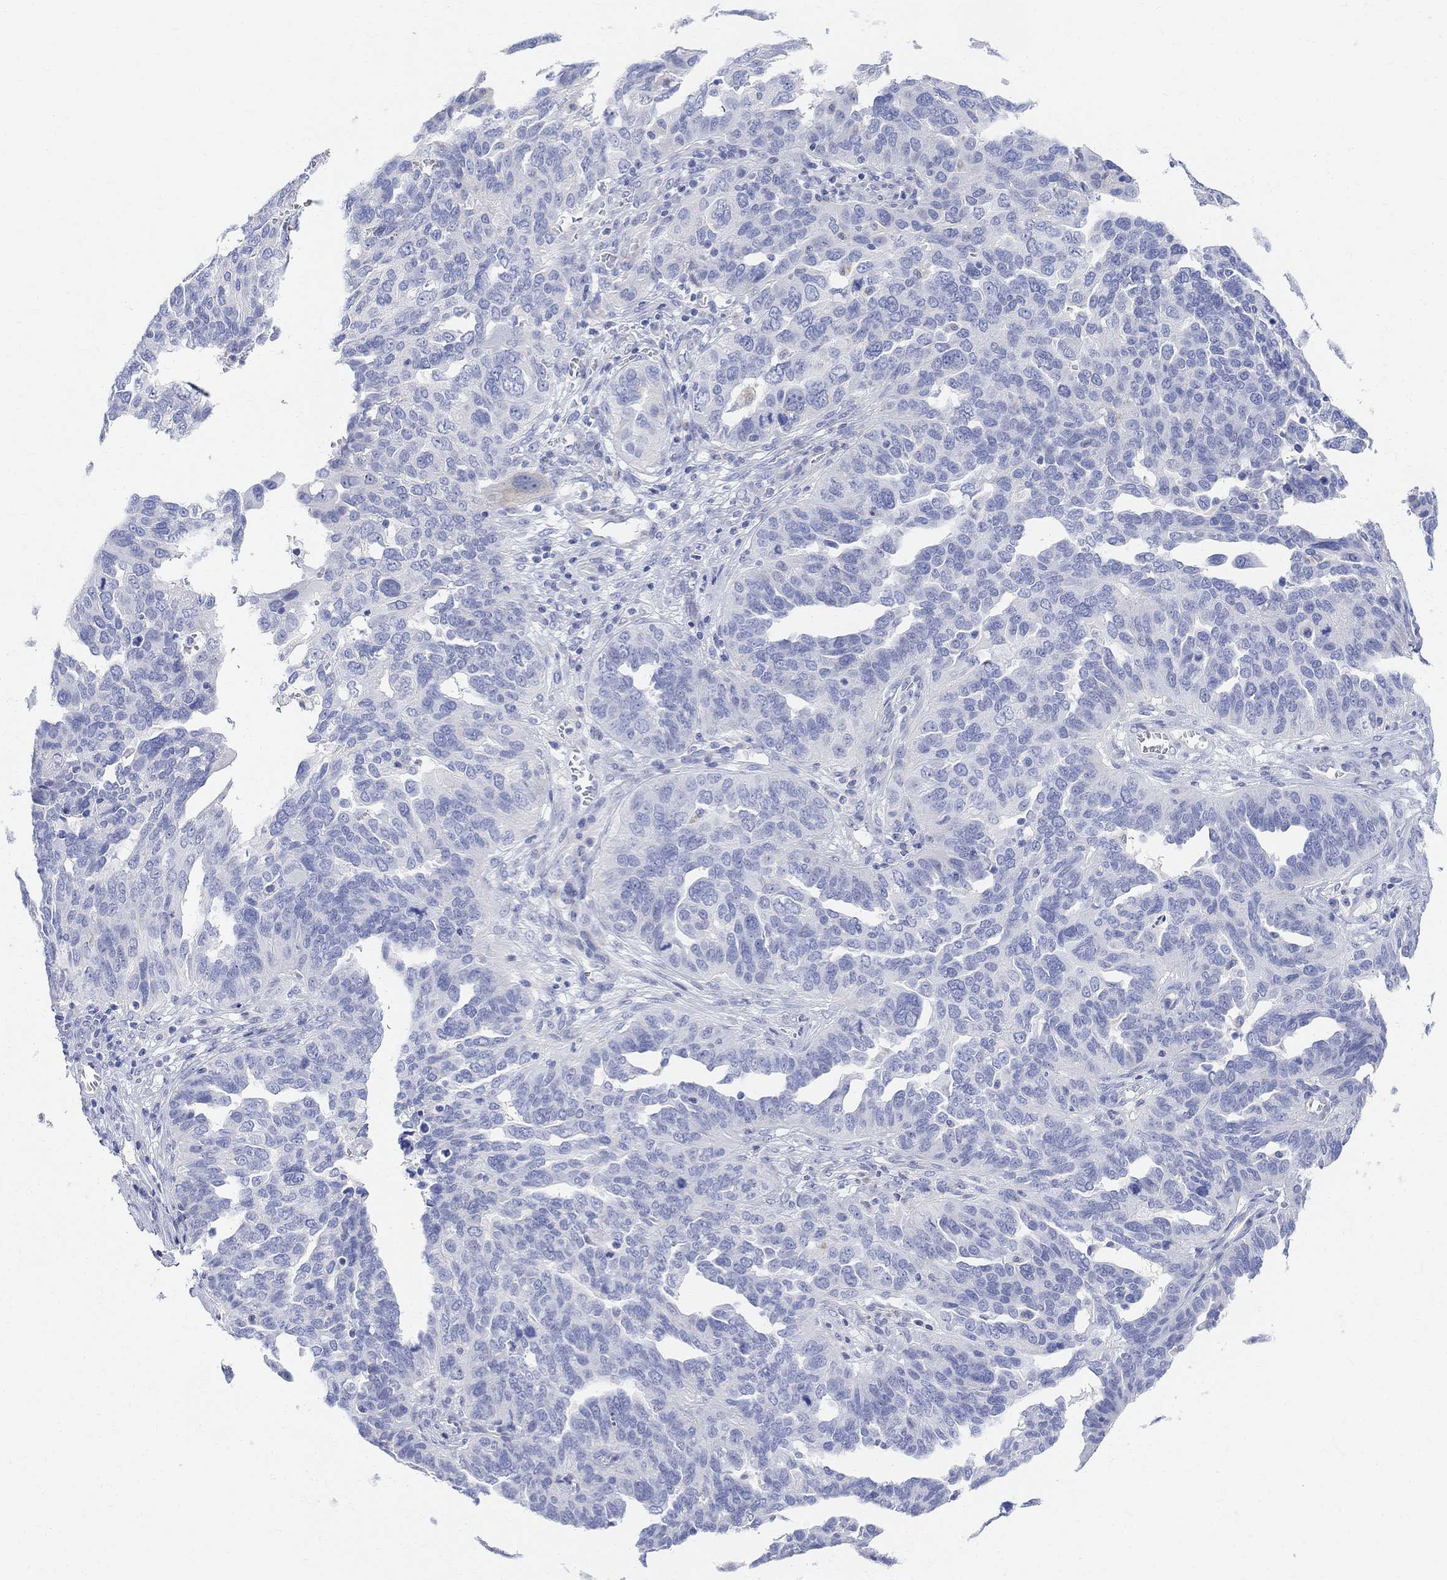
{"staining": {"intensity": "negative", "quantity": "none", "location": "none"}, "tissue": "ovarian cancer", "cell_type": "Tumor cells", "image_type": "cancer", "snomed": [{"axis": "morphology", "description": "Carcinoma, endometroid"}, {"axis": "topography", "description": "Soft tissue"}, {"axis": "topography", "description": "Ovary"}], "caption": "Ovarian endometroid carcinoma was stained to show a protein in brown. There is no significant expression in tumor cells. The staining is performed using DAB brown chromogen with nuclei counter-stained in using hematoxylin.", "gene": "RETNLB", "patient": {"sex": "female", "age": 52}}